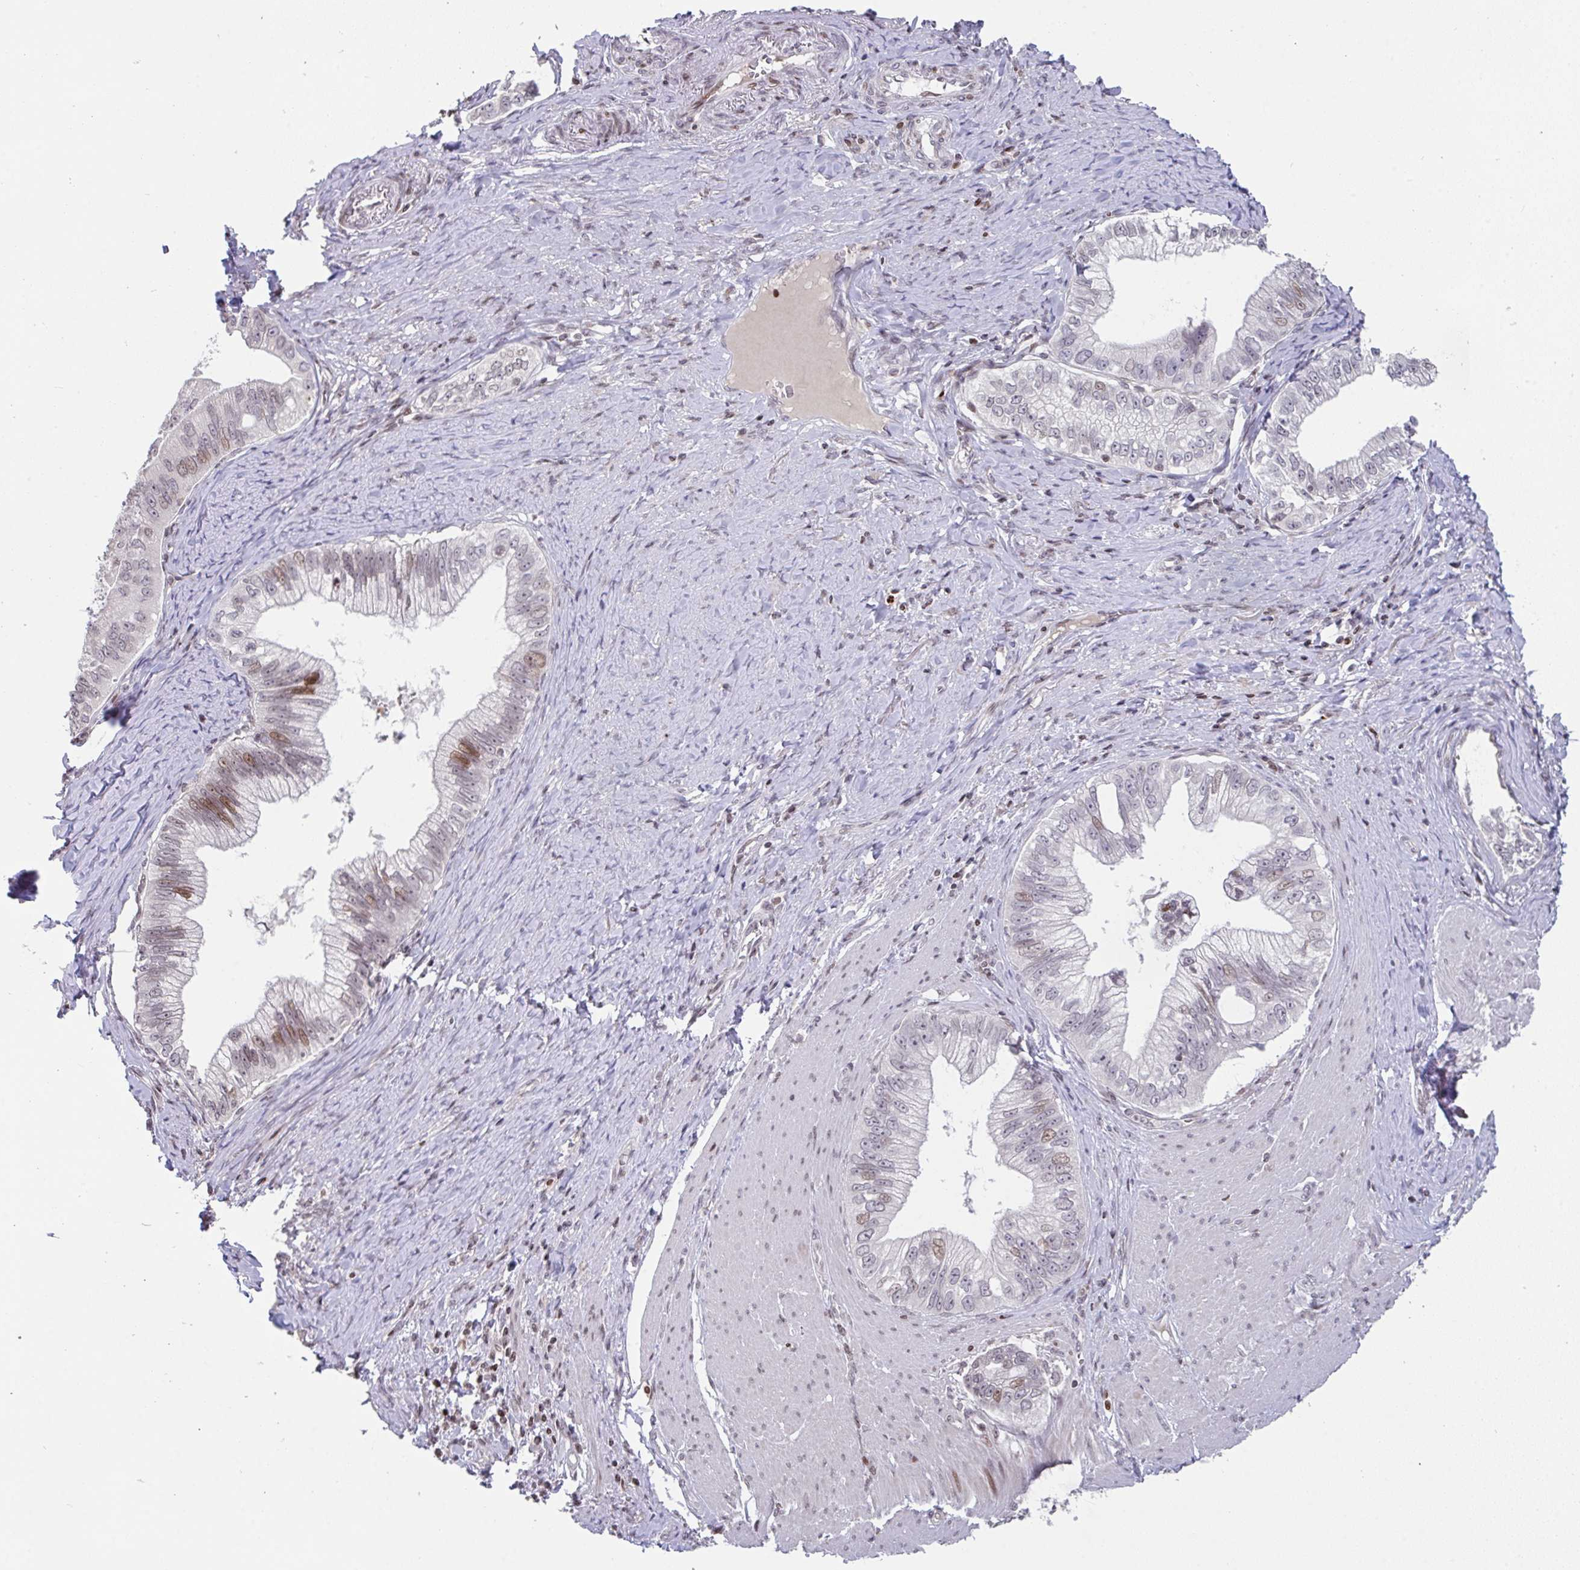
{"staining": {"intensity": "moderate", "quantity": "<25%", "location": "nuclear"}, "tissue": "pancreatic cancer", "cell_type": "Tumor cells", "image_type": "cancer", "snomed": [{"axis": "morphology", "description": "Adenocarcinoma, NOS"}, {"axis": "topography", "description": "Pancreas"}], "caption": "This is an image of immunohistochemistry staining of pancreatic cancer, which shows moderate staining in the nuclear of tumor cells.", "gene": "PCDHB8", "patient": {"sex": "male", "age": 70}}